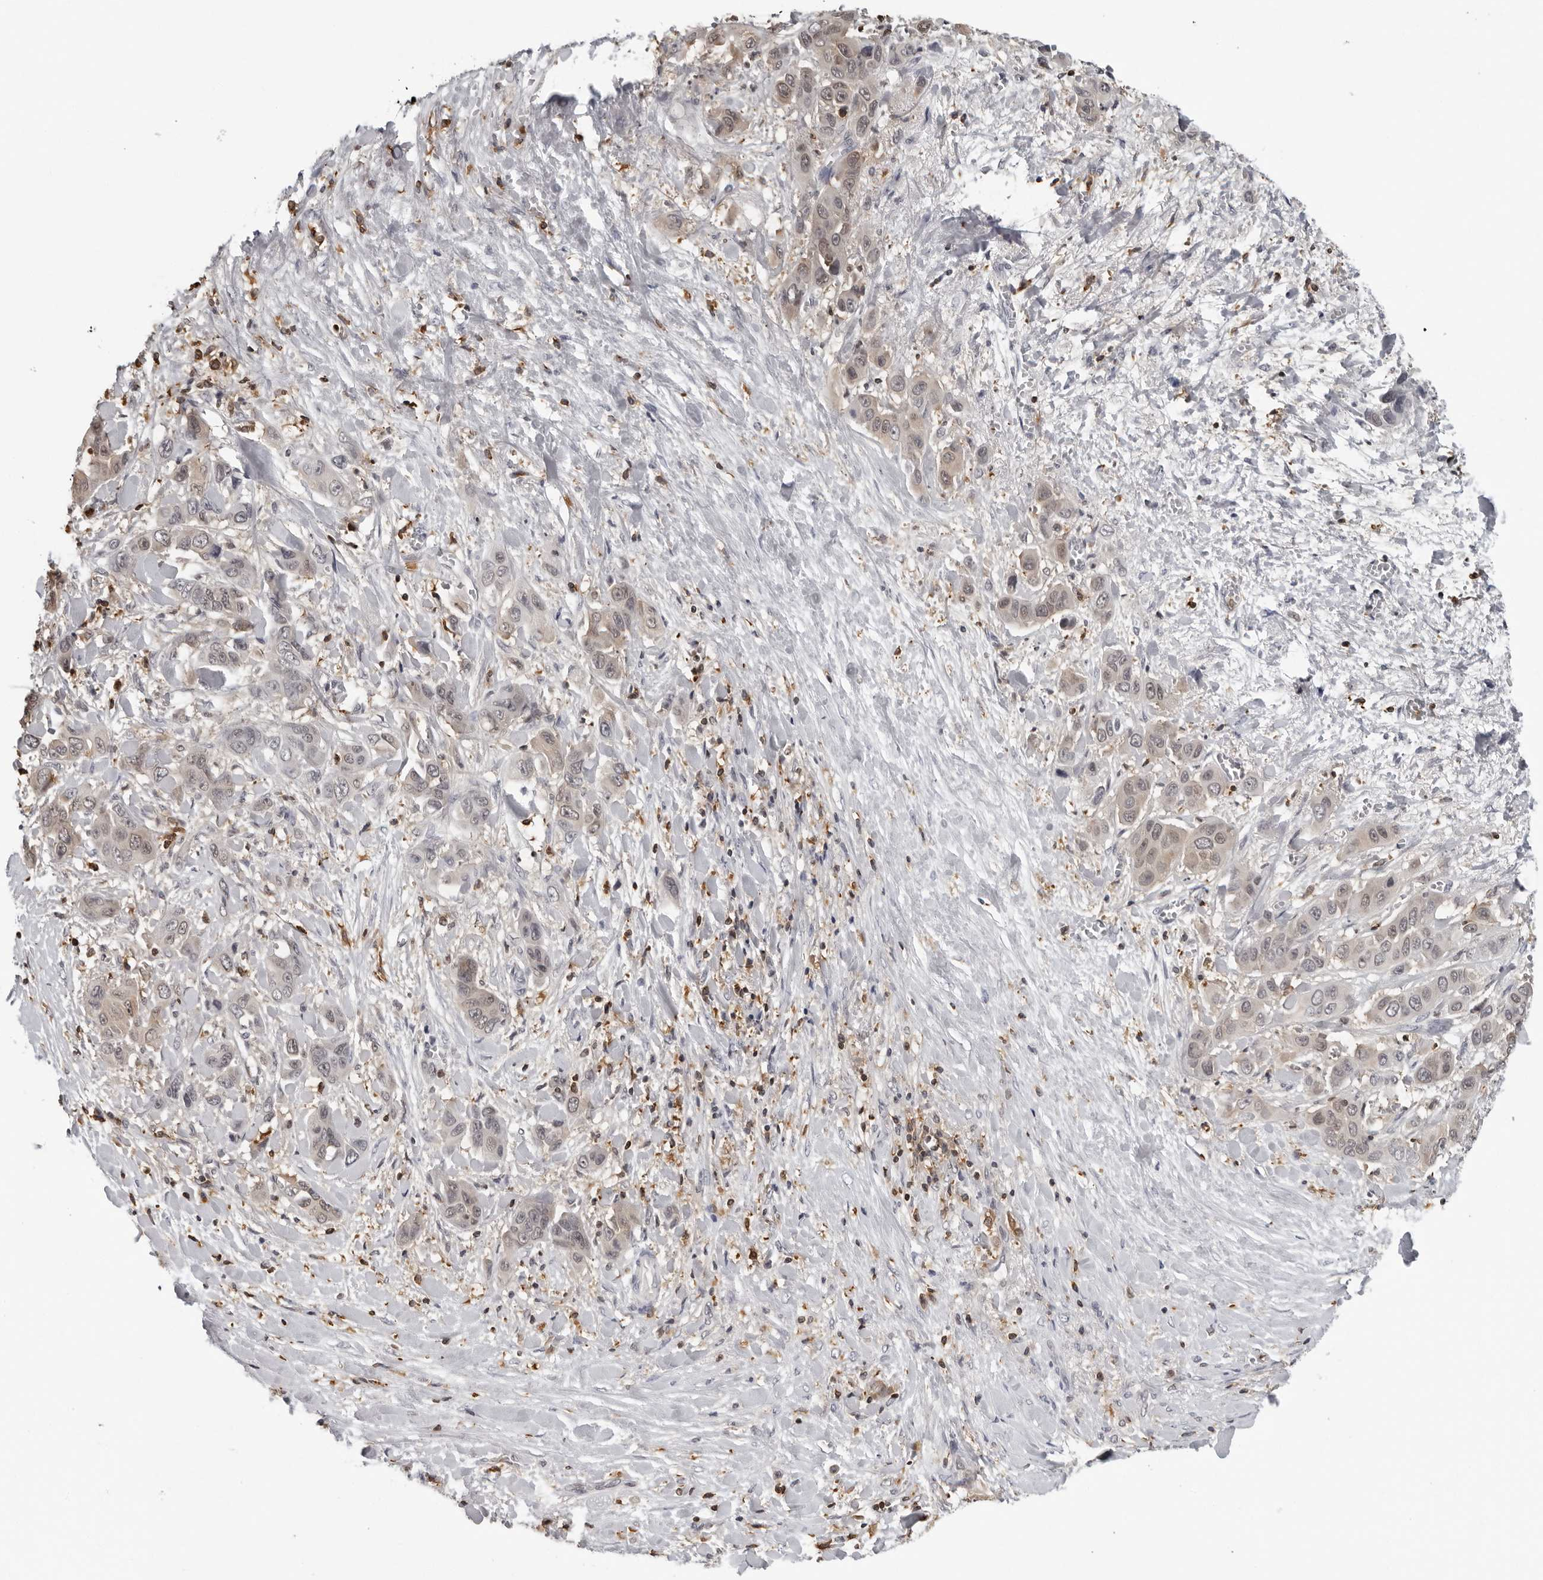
{"staining": {"intensity": "weak", "quantity": "25%-75%", "location": "cytoplasmic/membranous"}, "tissue": "liver cancer", "cell_type": "Tumor cells", "image_type": "cancer", "snomed": [{"axis": "morphology", "description": "Cholangiocarcinoma"}, {"axis": "topography", "description": "Liver"}], "caption": "Cholangiocarcinoma (liver) stained with a brown dye exhibits weak cytoplasmic/membranous positive staining in approximately 25%-75% of tumor cells.", "gene": "HSPH1", "patient": {"sex": "female", "age": 52}}